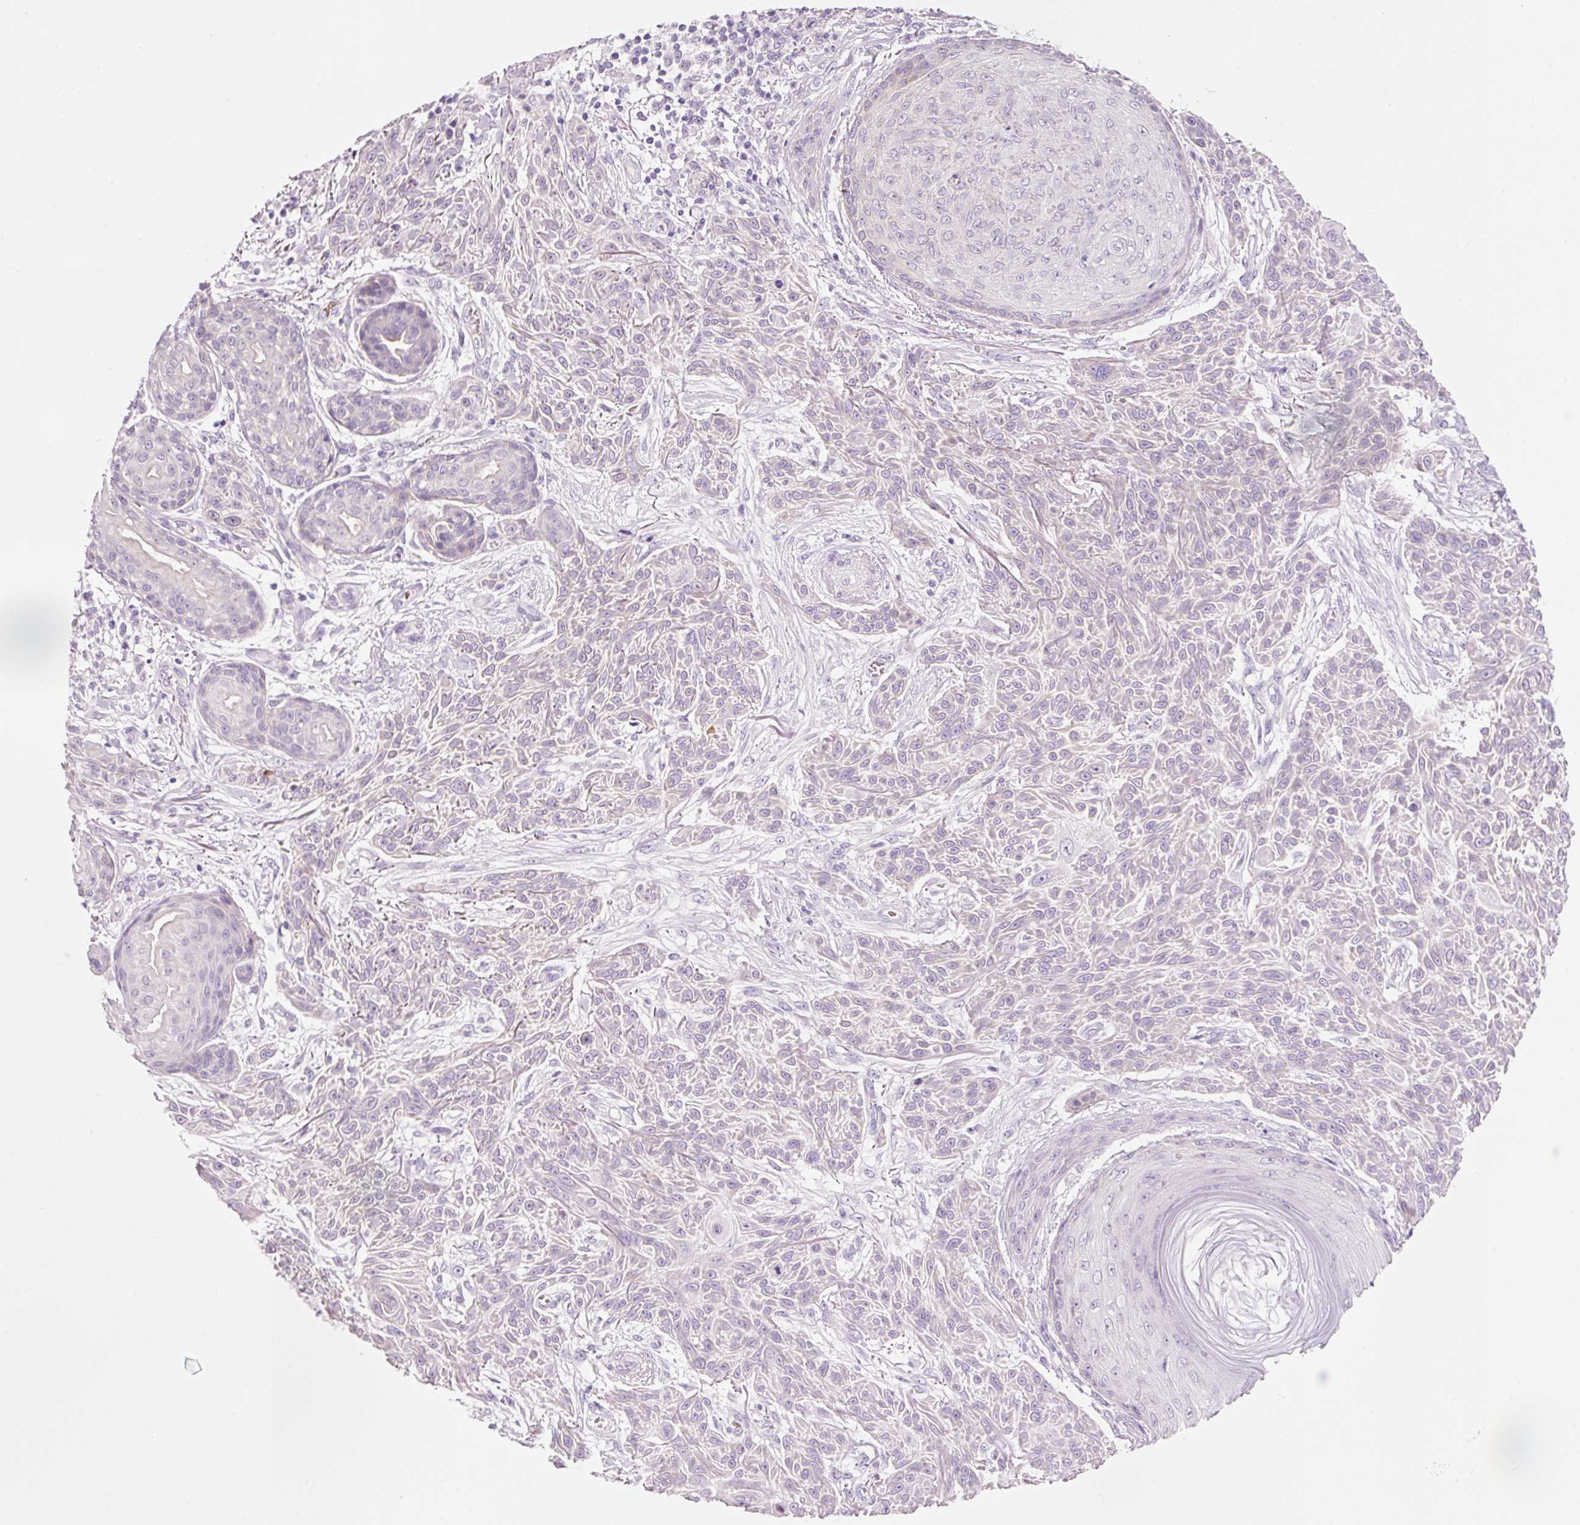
{"staining": {"intensity": "negative", "quantity": "none", "location": "none"}, "tissue": "skin cancer", "cell_type": "Tumor cells", "image_type": "cancer", "snomed": [{"axis": "morphology", "description": "Squamous cell carcinoma, NOS"}, {"axis": "topography", "description": "Skin"}], "caption": "There is no significant expression in tumor cells of skin squamous cell carcinoma.", "gene": "DHRS11", "patient": {"sex": "male", "age": 86}}